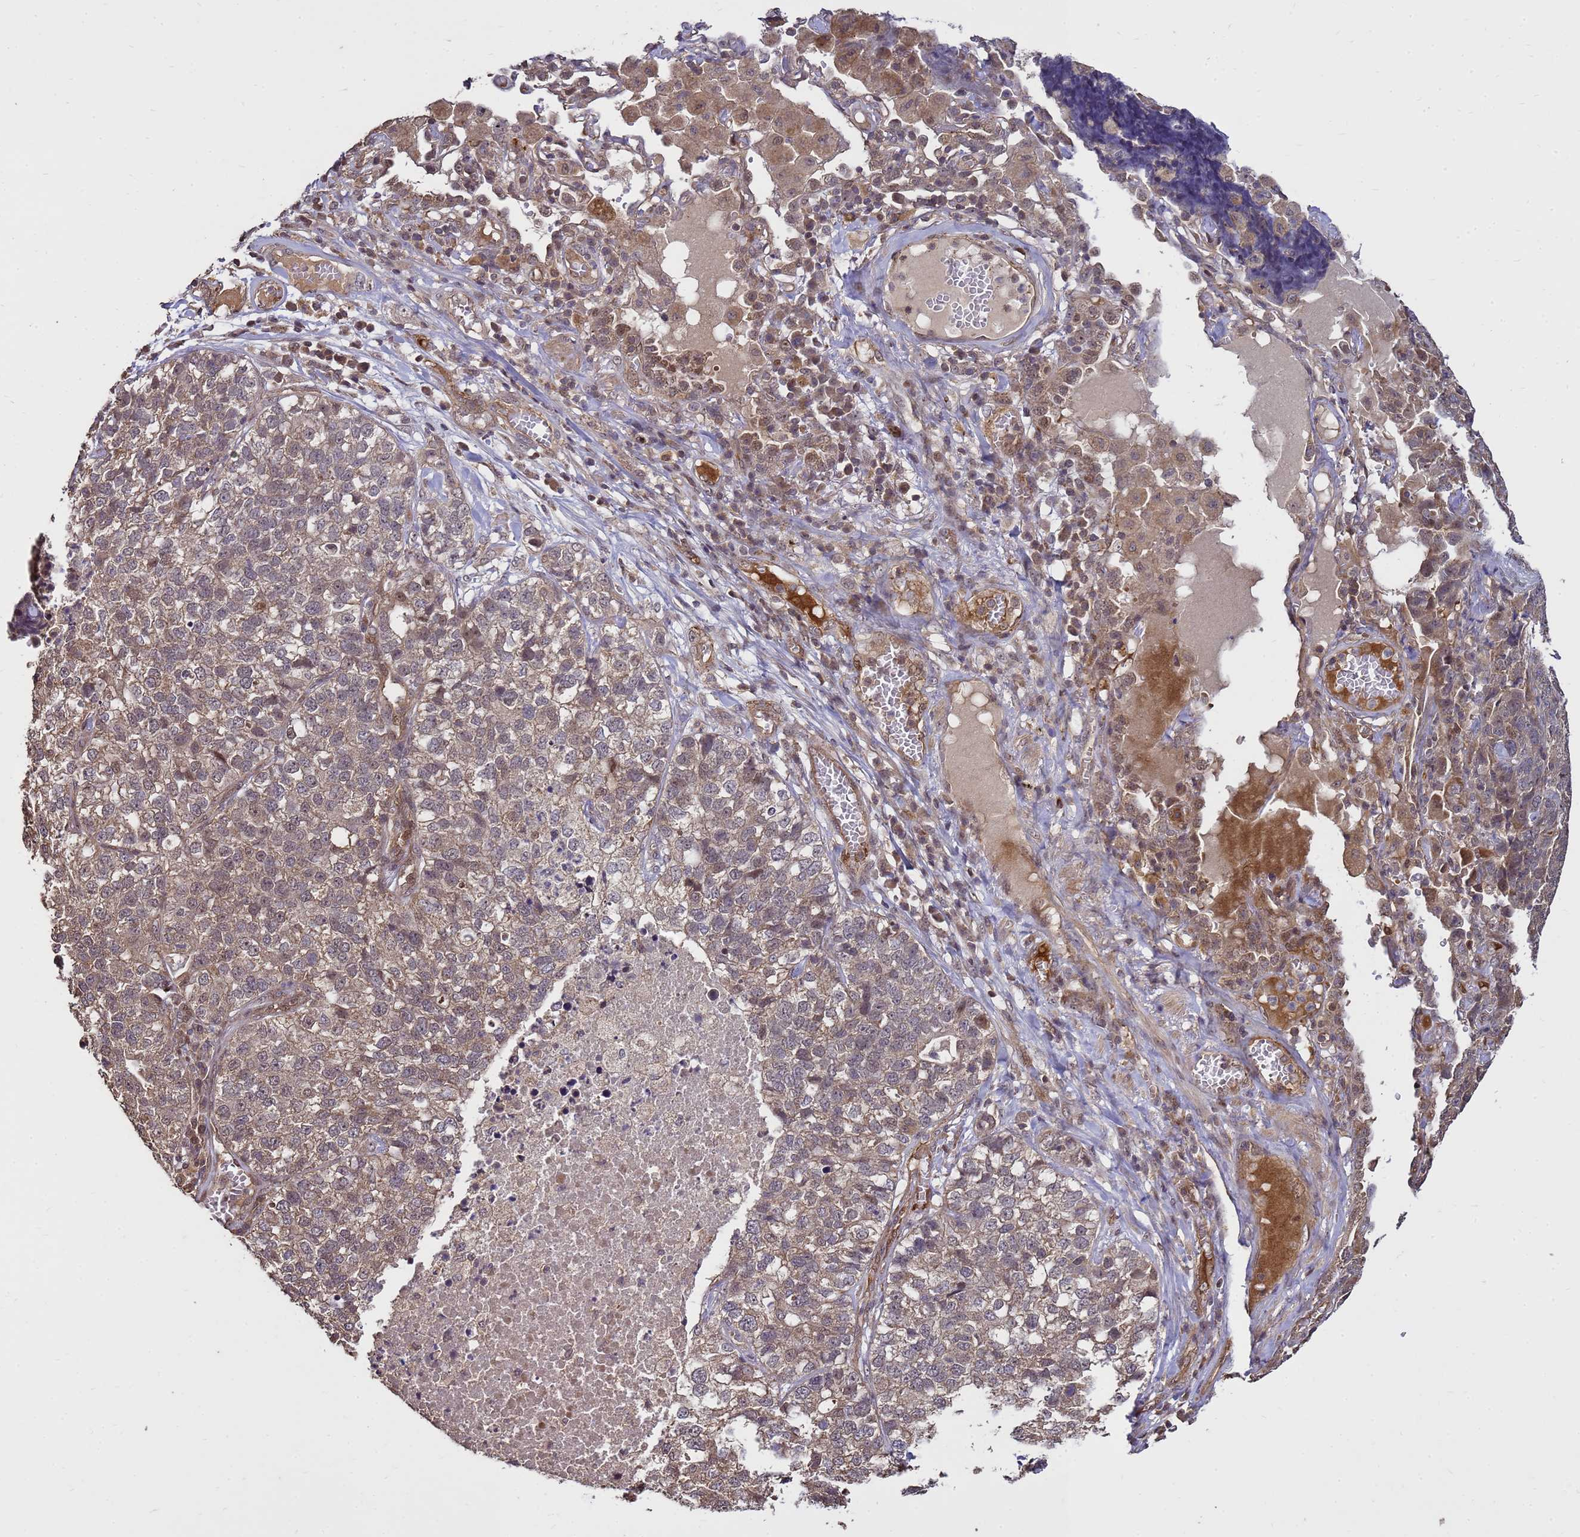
{"staining": {"intensity": "weak", "quantity": ">75%", "location": "cytoplasmic/membranous"}, "tissue": "lung cancer", "cell_type": "Tumor cells", "image_type": "cancer", "snomed": [{"axis": "morphology", "description": "Adenocarcinoma, NOS"}, {"axis": "topography", "description": "Lung"}], "caption": "IHC micrograph of human lung cancer (adenocarcinoma) stained for a protein (brown), which demonstrates low levels of weak cytoplasmic/membranous staining in approximately >75% of tumor cells.", "gene": "CRBN", "patient": {"sex": "male", "age": 49}}